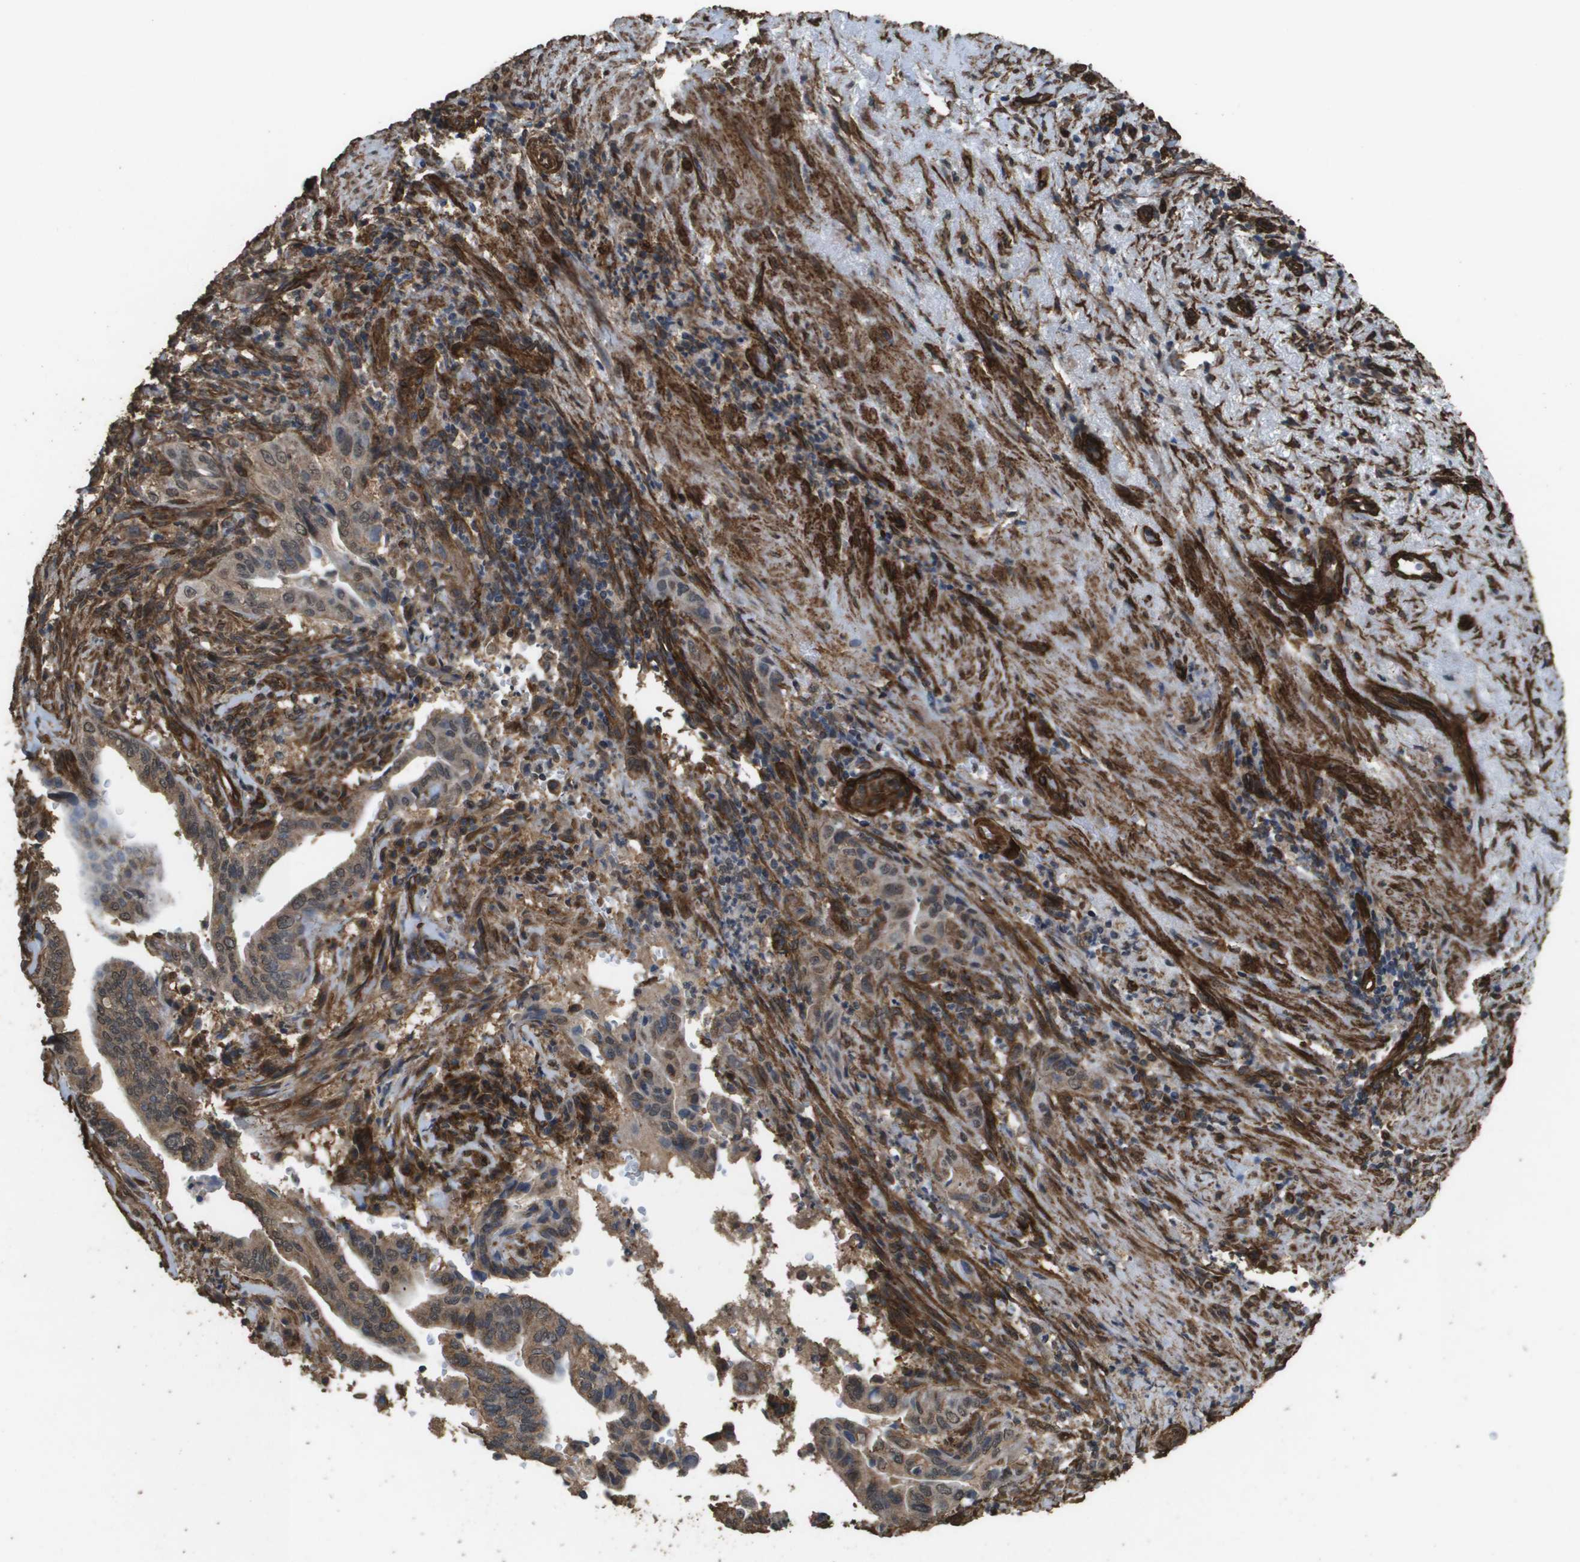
{"staining": {"intensity": "moderate", "quantity": ">75%", "location": "cytoplasmic/membranous,nuclear"}, "tissue": "liver cancer", "cell_type": "Tumor cells", "image_type": "cancer", "snomed": [{"axis": "morphology", "description": "Cholangiocarcinoma"}, {"axis": "topography", "description": "Liver"}], "caption": "Immunohistochemistry (IHC) micrograph of neoplastic tissue: cholangiocarcinoma (liver) stained using IHC demonstrates medium levels of moderate protein expression localized specifically in the cytoplasmic/membranous and nuclear of tumor cells, appearing as a cytoplasmic/membranous and nuclear brown color.", "gene": "AAMP", "patient": {"sex": "female", "age": 67}}